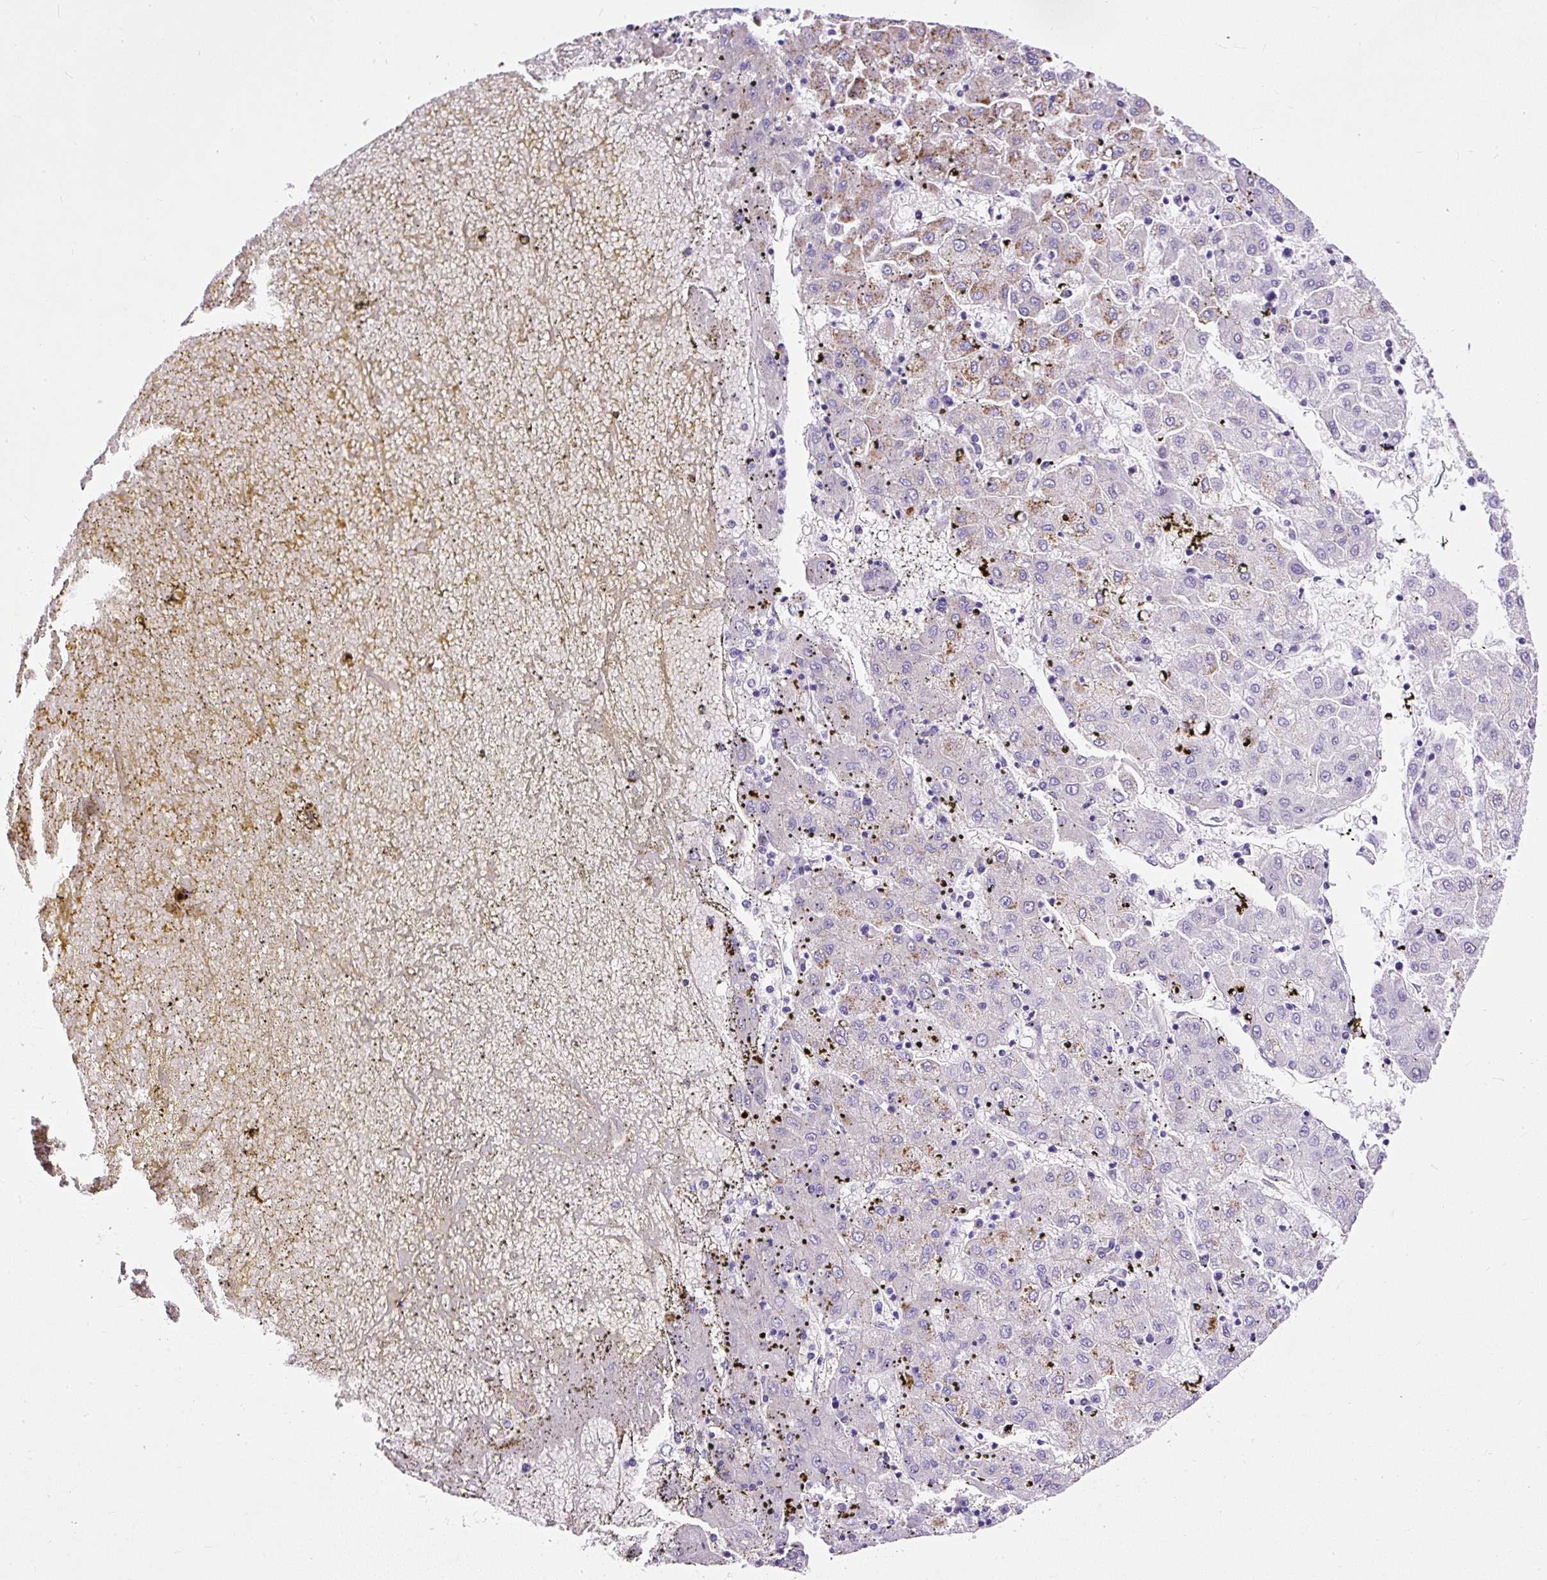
{"staining": {"intensity": "moderate", "quantity": "<25%", "location": "cytoplasmic/membranous"}, "tissue": "liver cancer", "cell_type": "Tumor cells", "image_type": "cancer", "snomed": [{"axis": "morphology", "description": "Carcinoma, Hepatocellular, NOS"}, {"axis": "topography", "description": "Liver"}], "caption": "High-power microscopy captured an immunohistochemistry micrograph of liver hepatocellular carcinoma, revealing moderate cytoplasmic/membranous expression in about <25% of tumor cells.", "gene": "STOX2", "patient": {"sex": "male", "age": 72}}